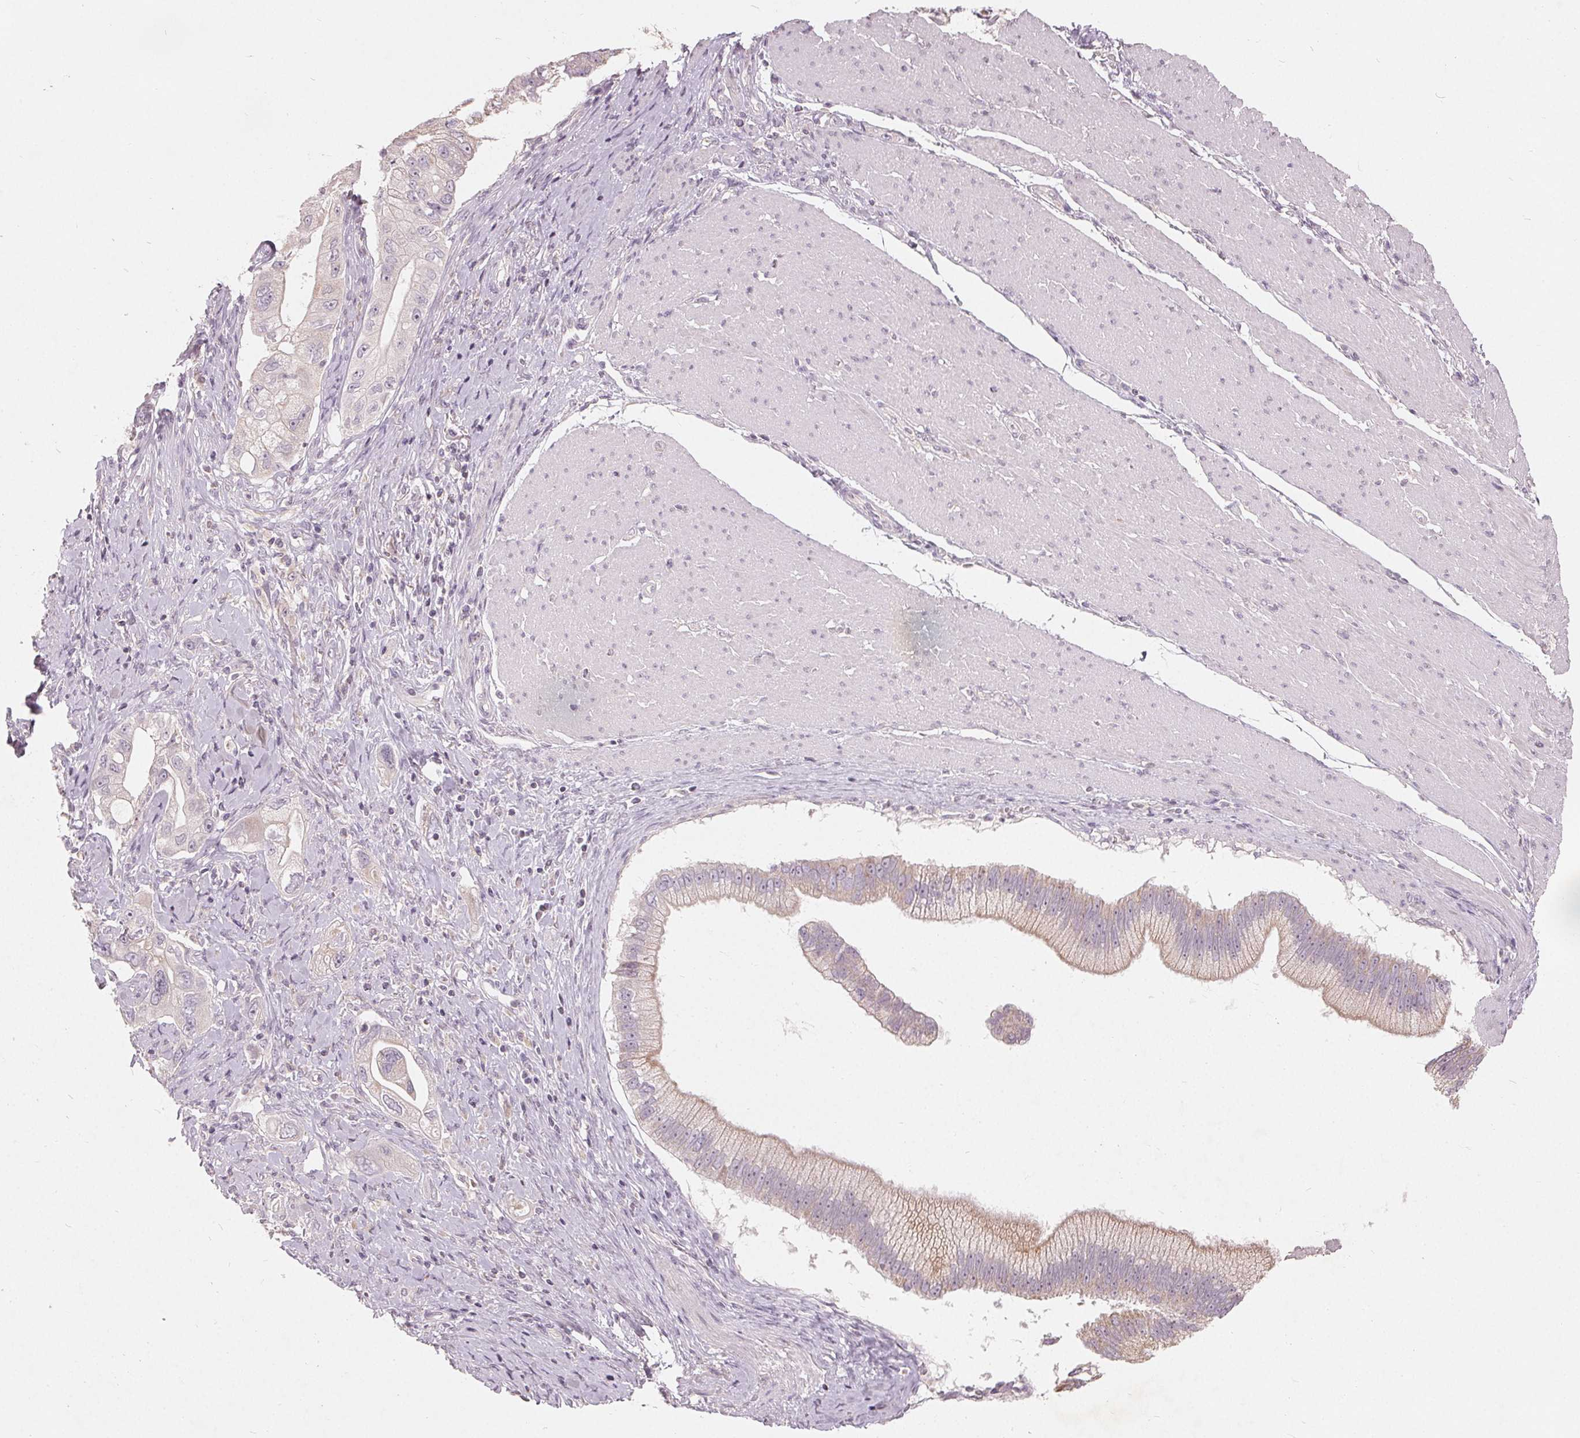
{"staining": {"intensity": "weak", "quantity": "<25%", "location": "cytoplasmic/membranous"}, "tissue": "pancreatic cancer", "cell_type": "Tumor cells", "image_type": "cancer", "snomed": [{"axis": "morphology", "description": "Adenocarcinoma, NOS"}, {"axis": "topography", "description": "Pancreas"}], "caption": "The histopathology image reveals no staining of tumor cells in pancreatic adenocarcinoma.", "gene": "TRIM60", "patient": {"sex": "male", "age": 70}}